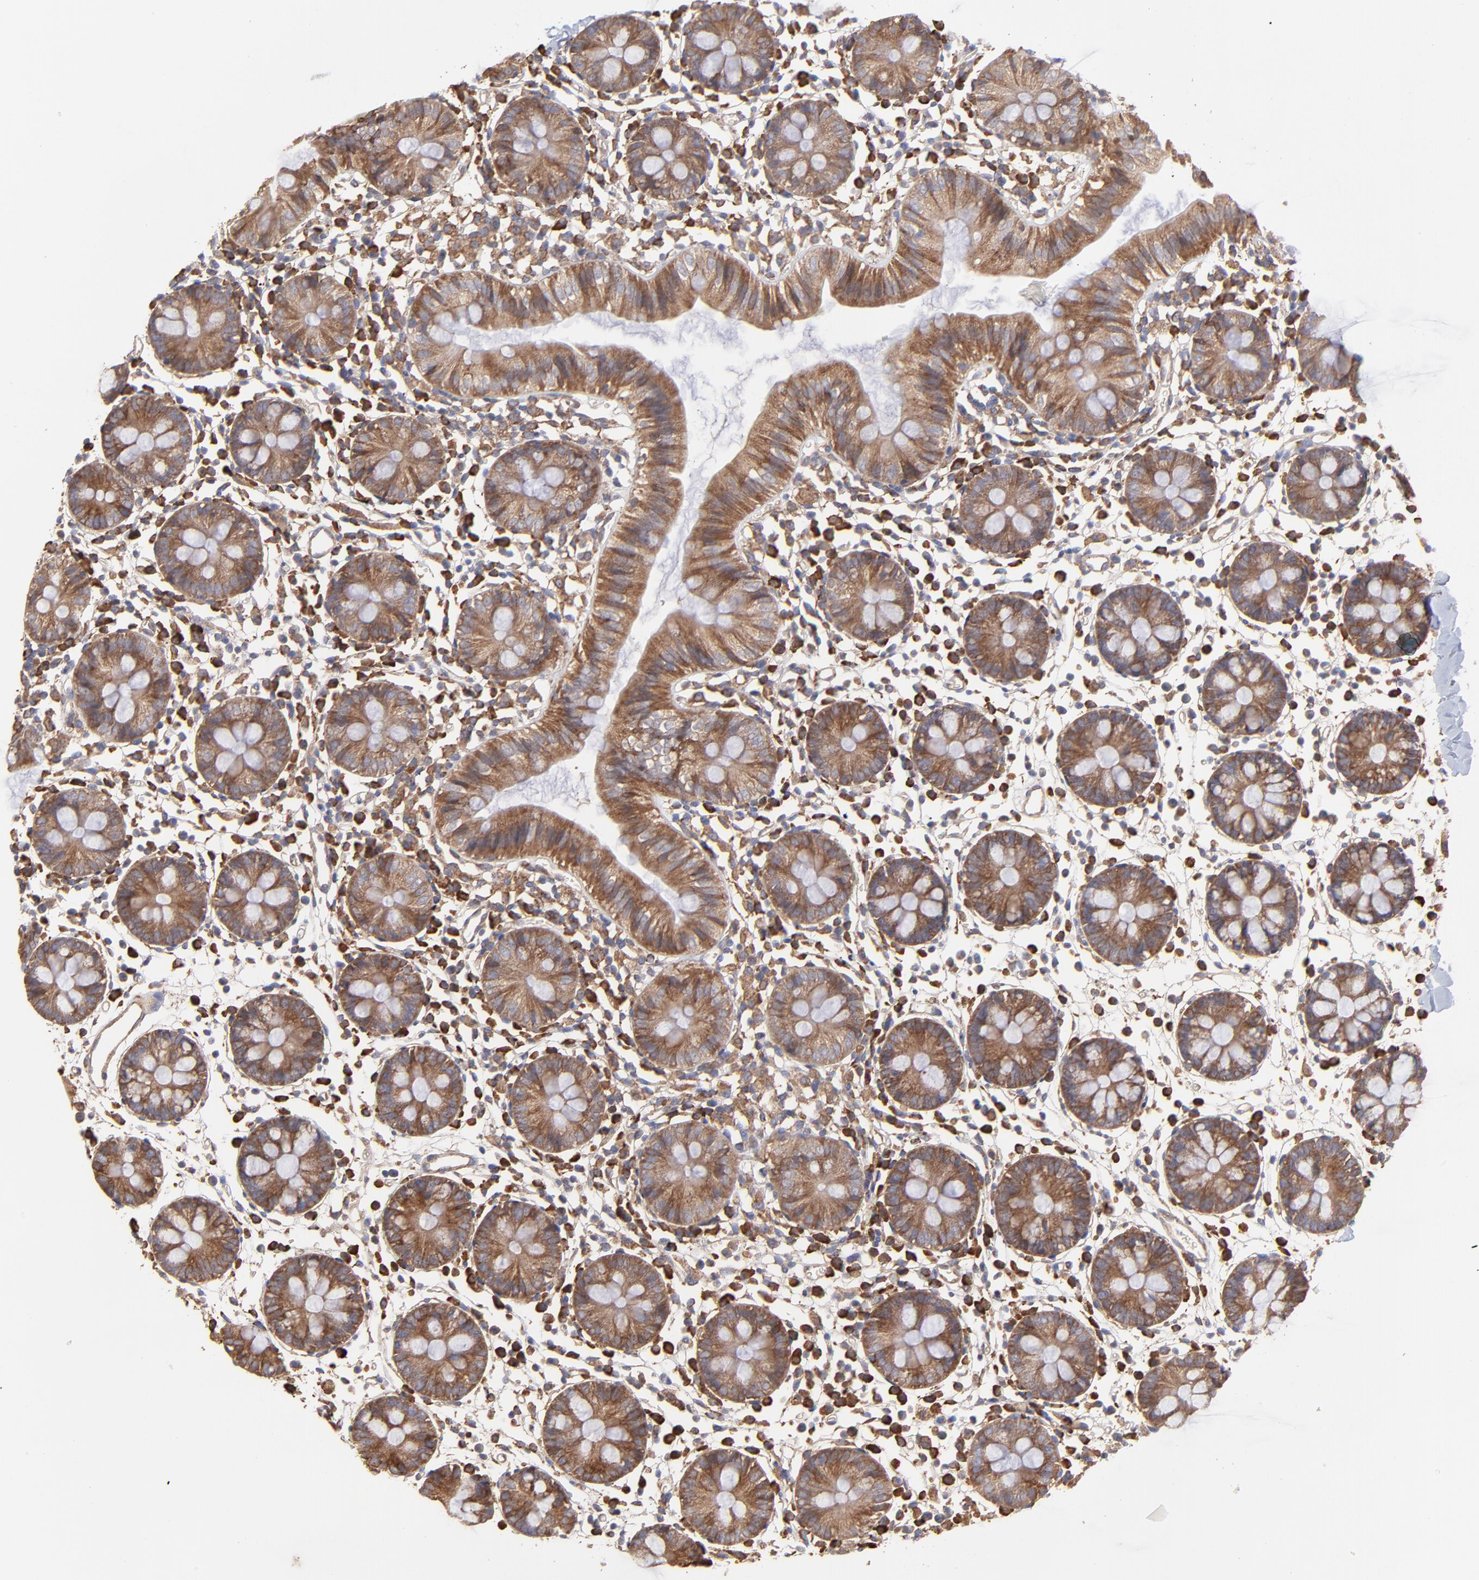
{"staining": {"intensity": "weak", "quantity": ">75%", "location": "cytoplasmic/membranous"}, "tissue": "colon", "cell_type": "Endothelial cells", "image_type": "normal", "snomed": [{"axis": "morphology", "description": "Normal tissue, NOS"}, {"axis": "topography", "description": "Colon"}], "caption": "Unremarkable colon demonstrates weak cytoplasmic/membranous positivity in about >75% of endothelial cells, visualized by immunohistochemistry. (DAB (3,3'-diaminobenzidine) IHC, brown staining for protein, blue staining for nuclei).", "gene": "PFKM", "patient": {"sex": "male", "age": 14}}